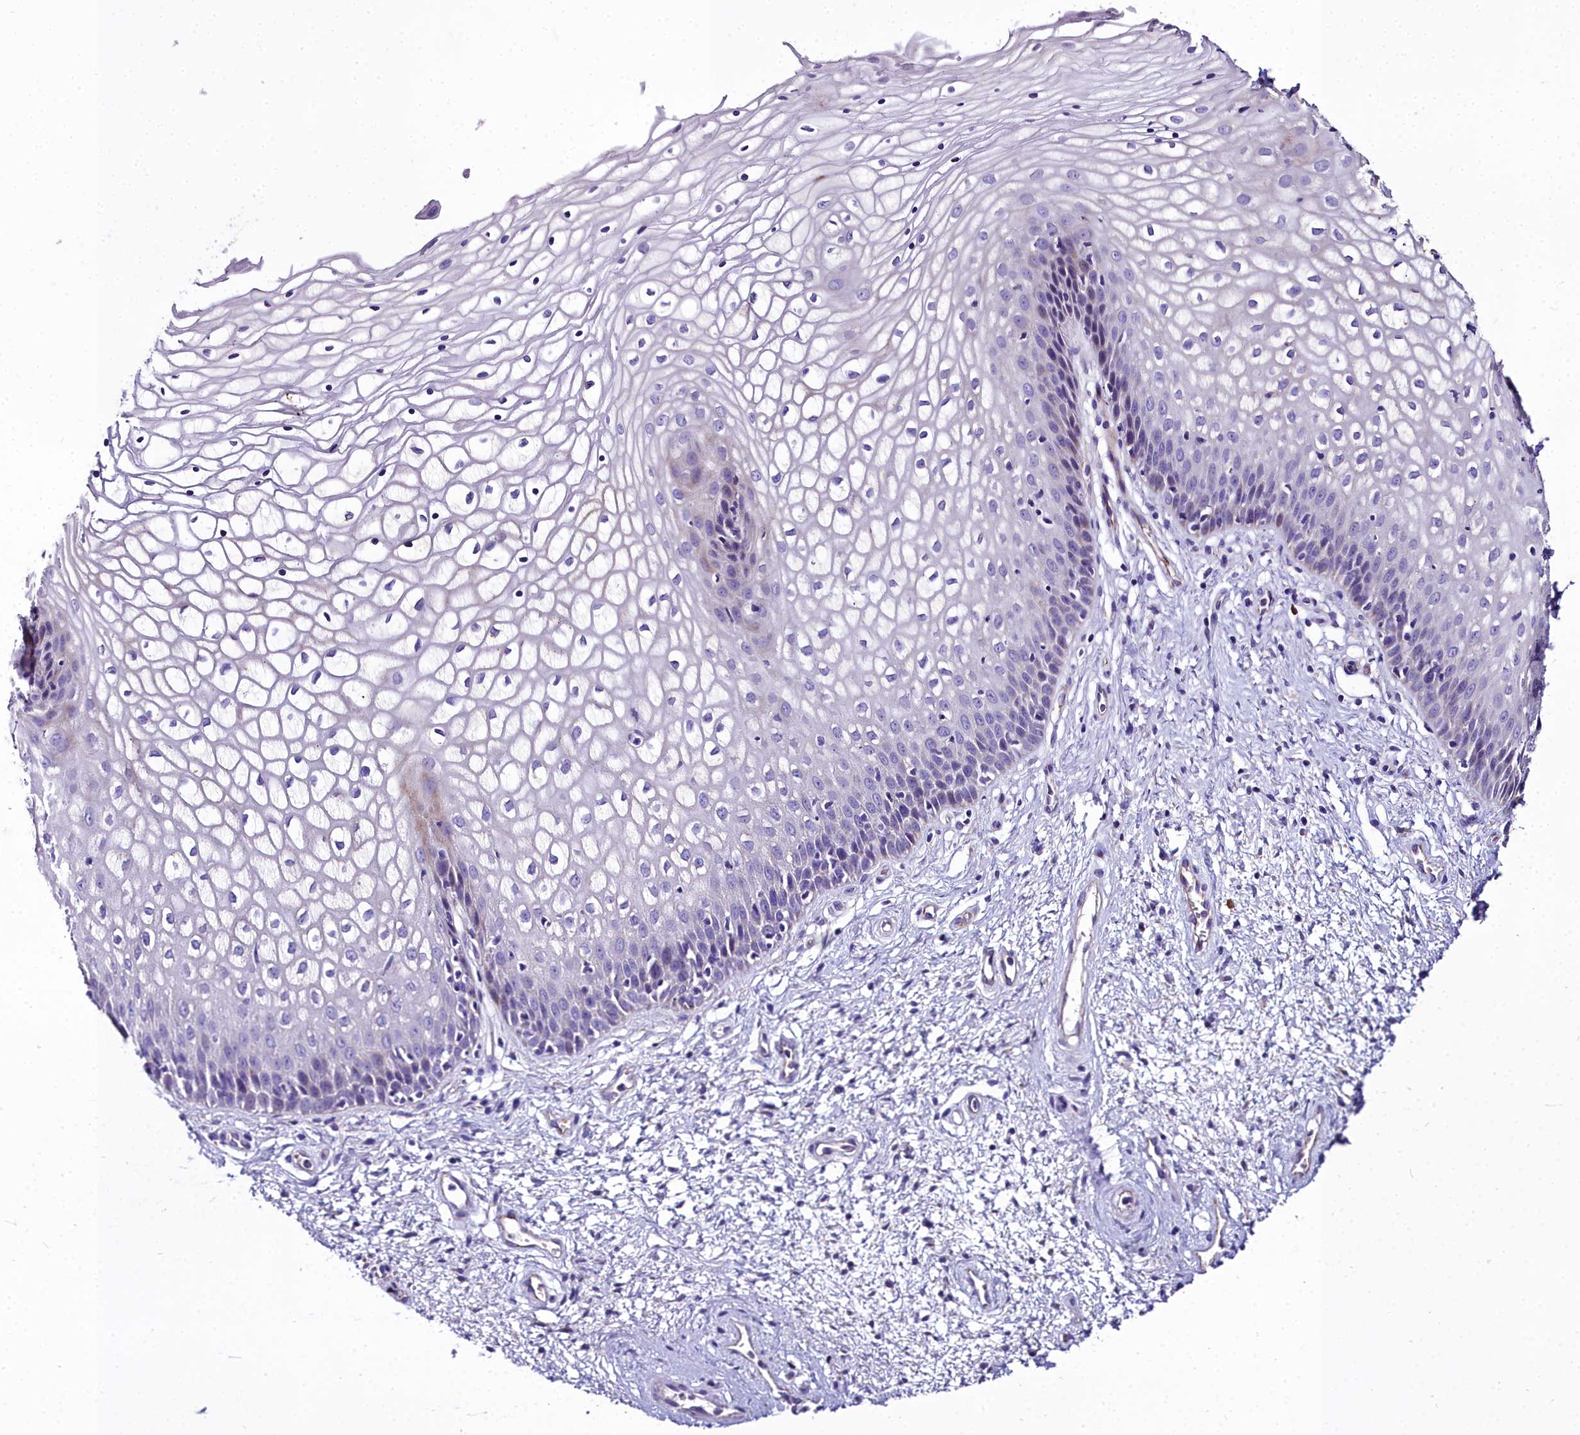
{"staining": {"intensity": "moderate", "quantity": "<25%", "location": "cytoplasmic/membranous"}, "tissue": "vagina", "cell_type": "Squamous epithelial cells", "image_type": "normal", "snomed": [{"axis": "morphology", "description": "Normal tissue, NOS"}, {"axis": "topography", "description": "Vagina"}], "caption": "Protein expression by IHC demonstrates moderate cytoplasmic/membranous staining in approximately <25% of squamous epithelial cells in normal vagina. (IHC, brightfield microscopy, high magnification).", "gene": "MS4A18", "patient": {"sex": "female", "age": 34}}